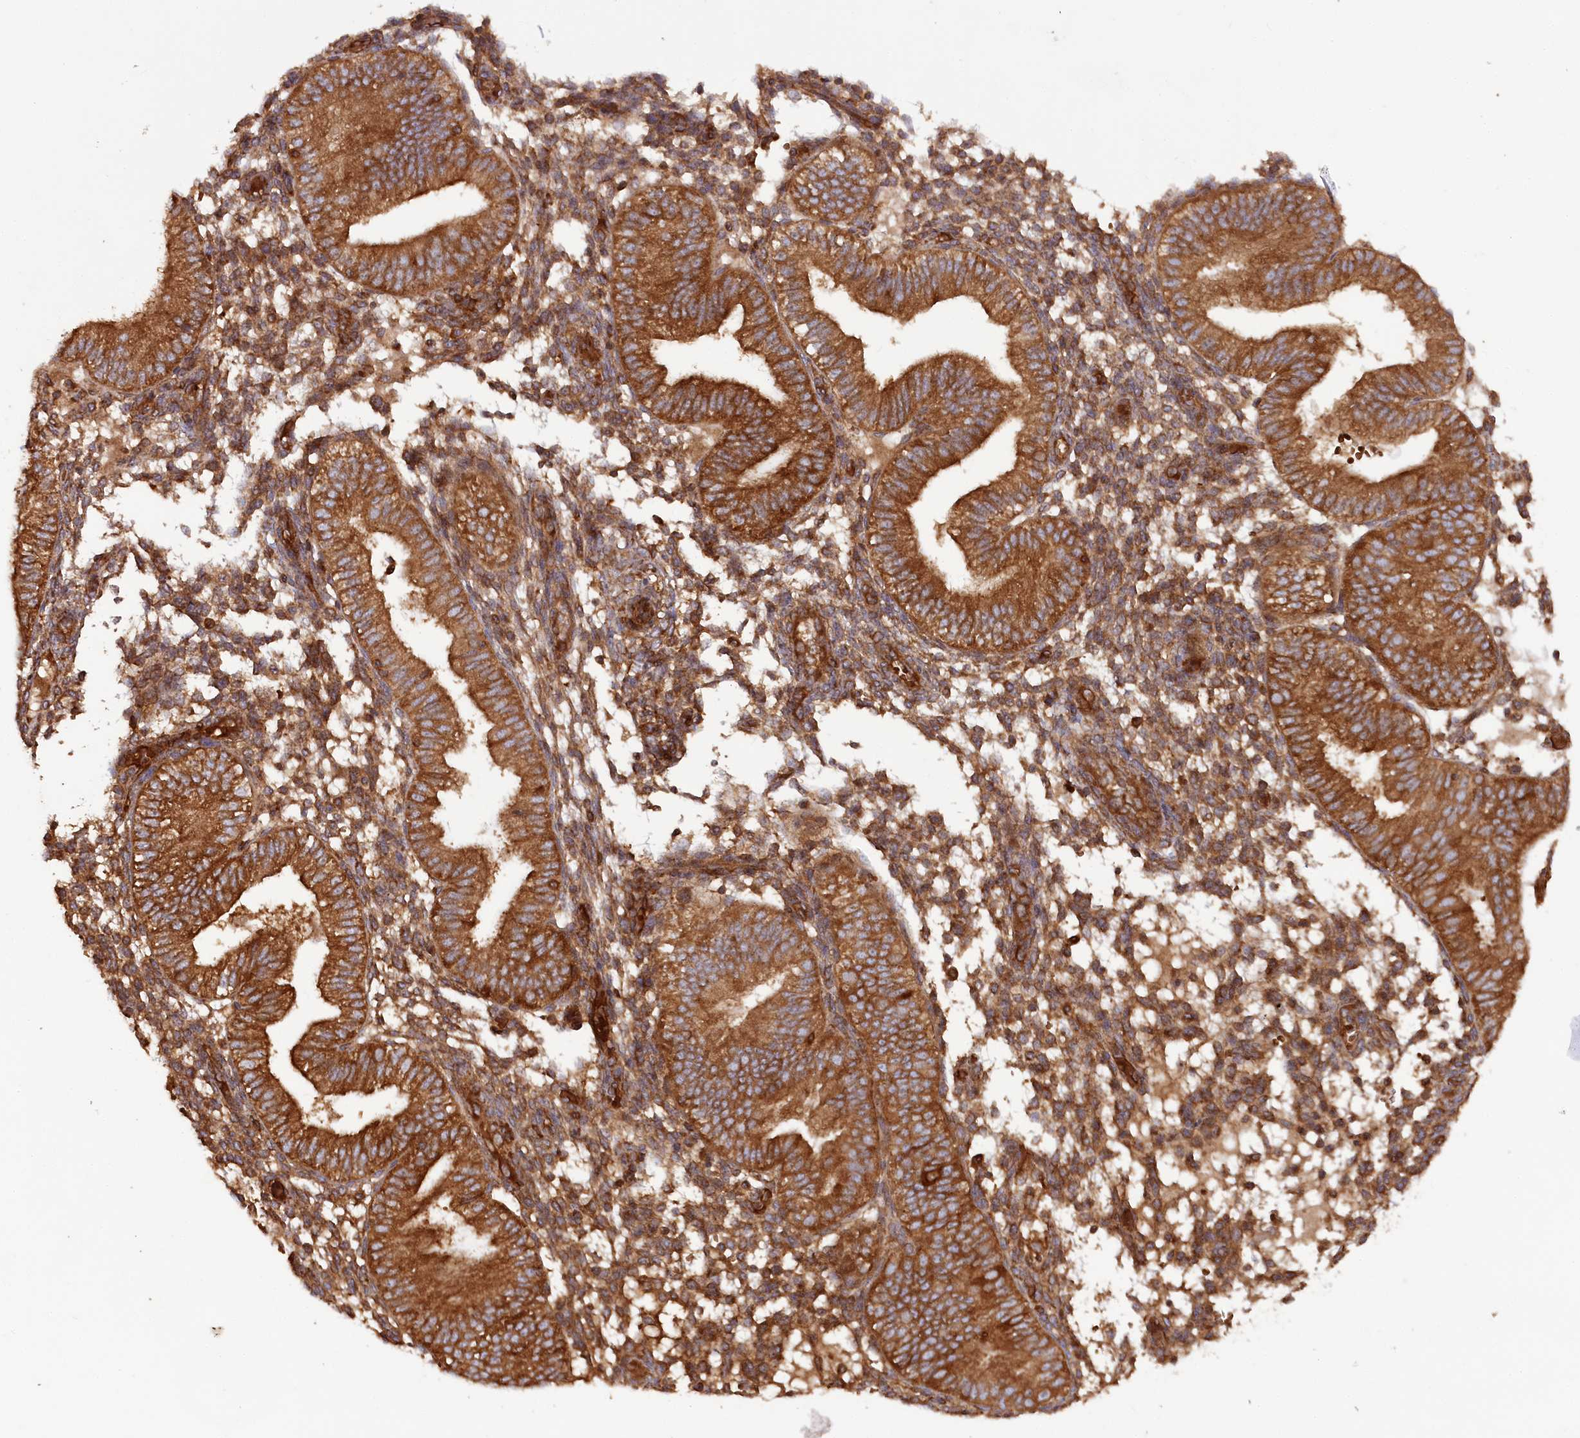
{"staining": {"intensity": "moderate", "quantity": "25%-75%", "location": "cytoplasmic/membranous"}, "tissue": "endometrium", "cell_type": "Cells in endometrial stroma", "image_type": "normal", "snomed": [{"axis": "morphology", "description": "Normal tissue, NOS"}, {"axis": "topography", "description": "Endometrium"}], "caption": "A brown stain shows moderate cytoplasmic/membranous staining of a protein in cells in endometrial stroma of normal human endometrium.", "gene": "PAIP2", "patient": {"sex": "female", "age": 39}}